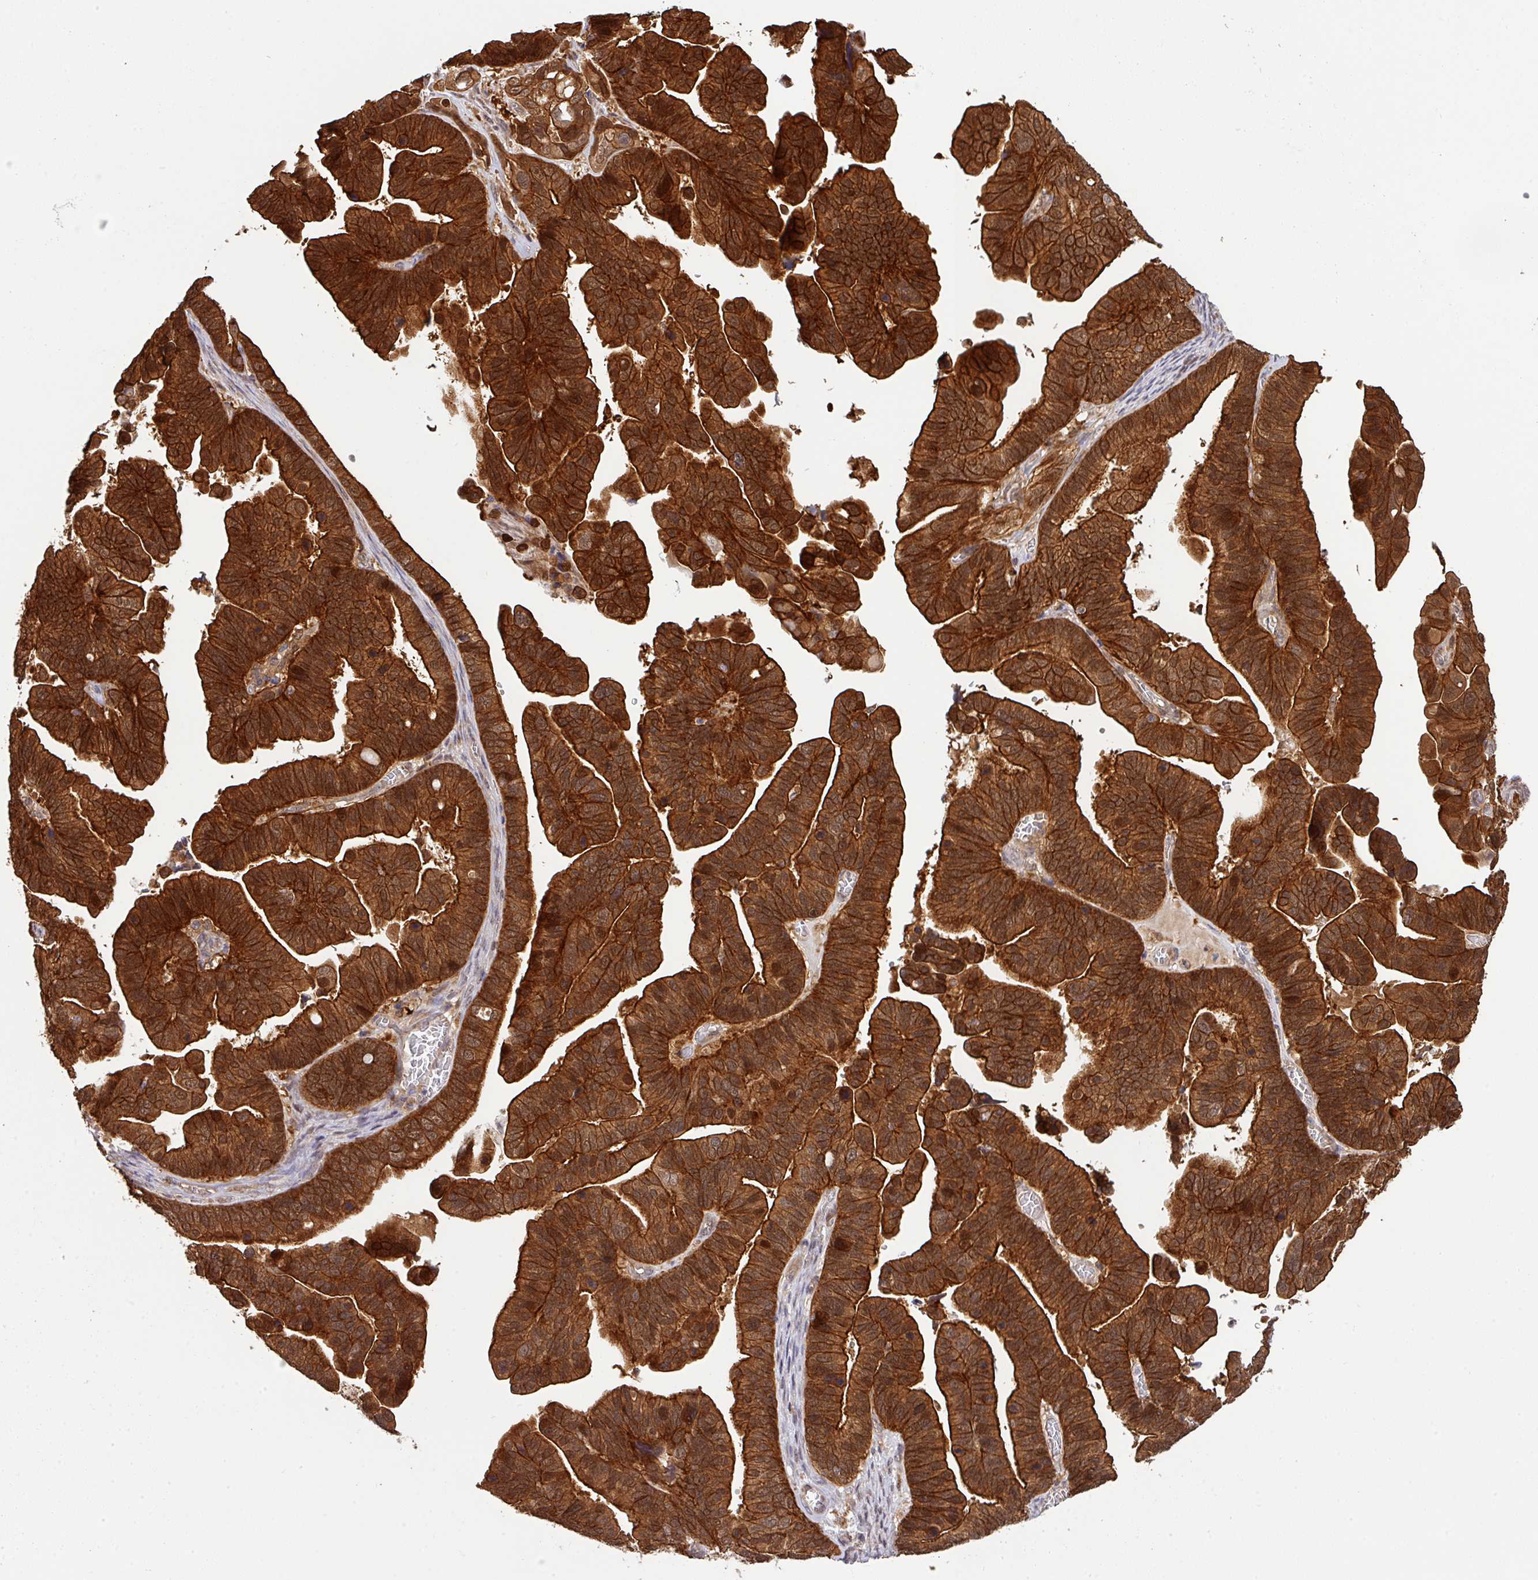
{"staining": {"intensity": "strong", "quantity": ">75%", "location": "cytoplasmic/membranous,nuclear"}, "tissue": "ovarian cancer", "cell_type": "Tumor cells", "image_type": "cancer", "snomed": [{"axis": "morphology", "description": "Cystadenocarcinoma, serous, NOS"}, {"axis": "topography", "description": "Ovary"}], "caption": "Tumor cells demonstrate strong cytoplasmic/membranous and nuclear staining in about >75% of cells in ovarian cancer (serous cystadenocarcinoma). Using DAB (3,3'-diaminobenzidine) (brown) and hematoxylin (blue) stains, captured at high magnification using brightfield microscopy.", "gene": "ARPIN", "patient": {"sex": "female", "age": 56}}